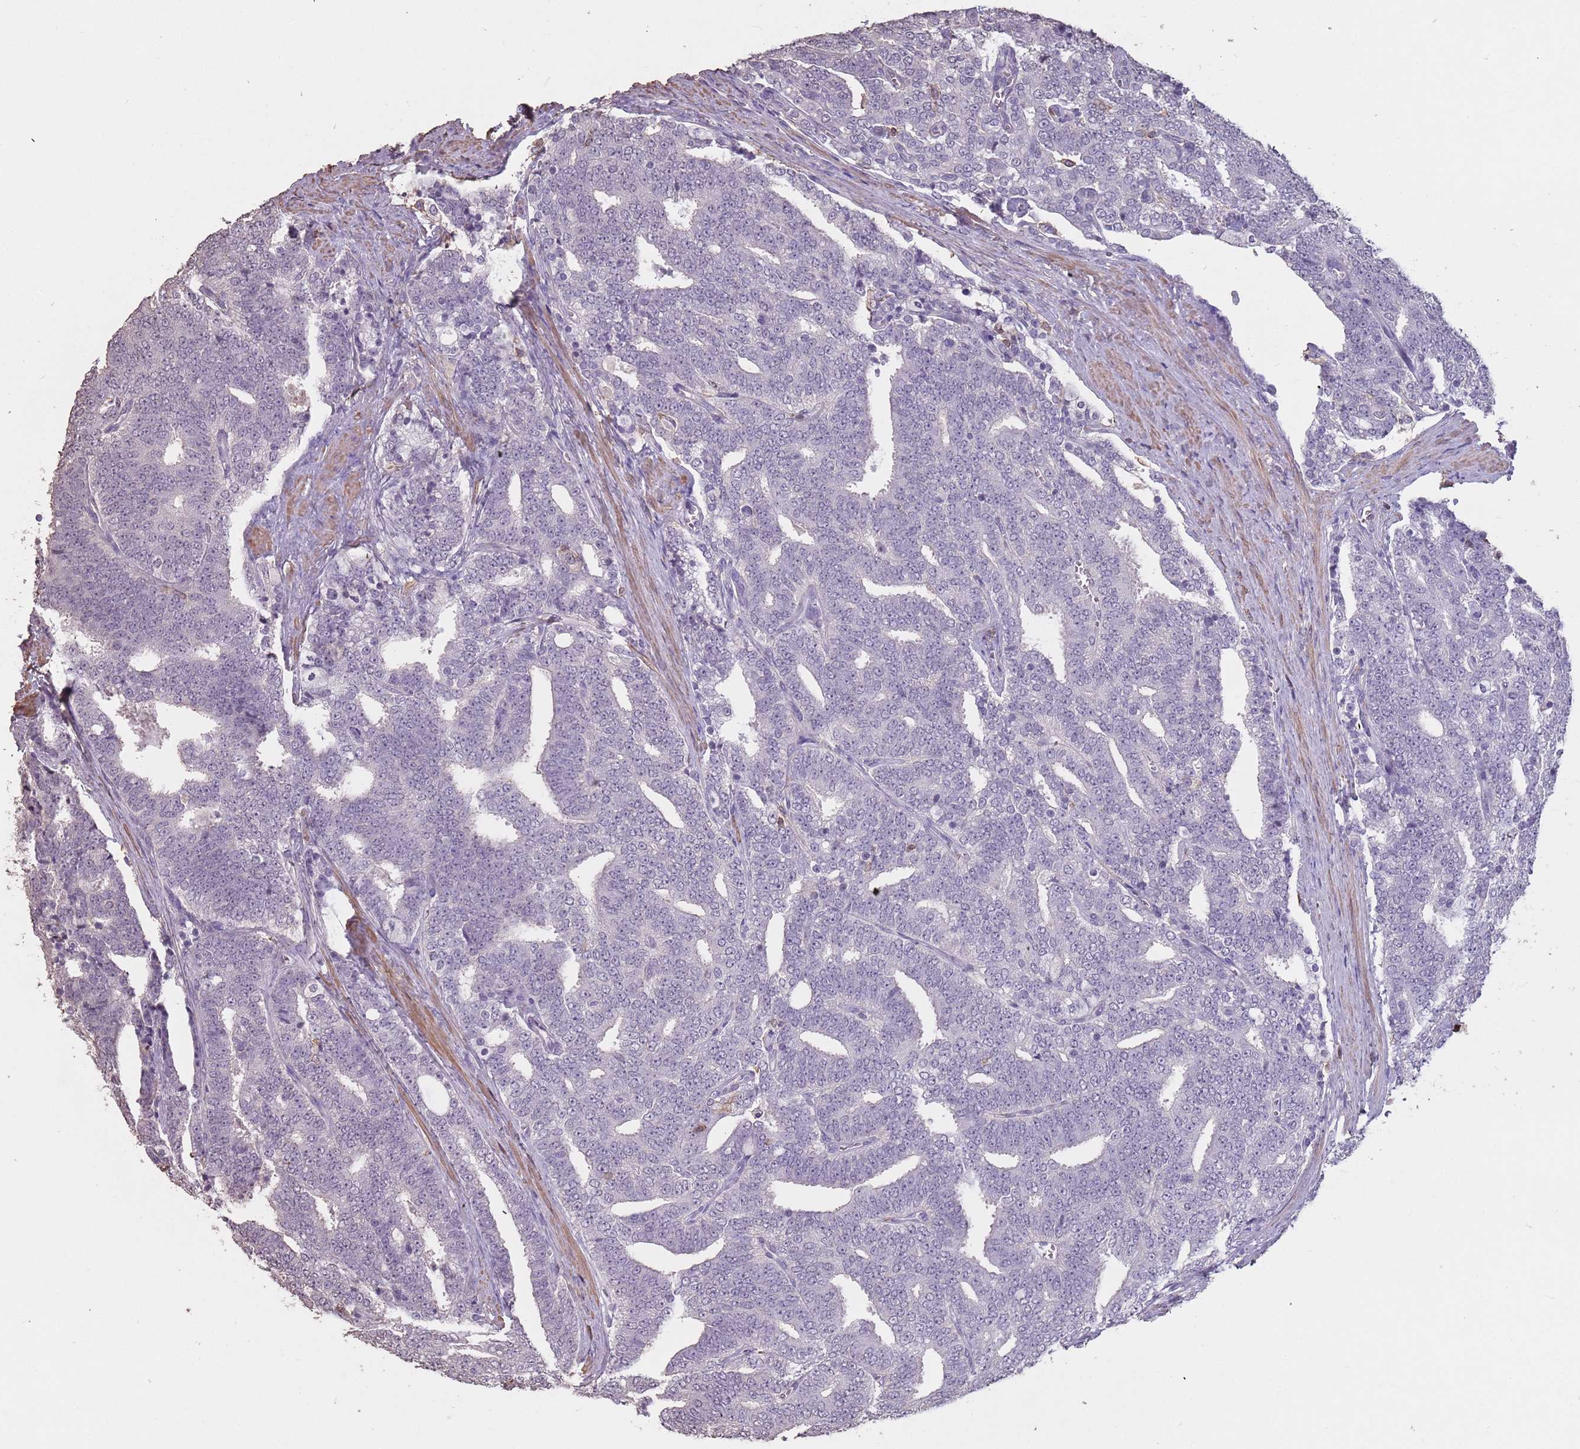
{"staining": {"intensity": "negative", "quantity": "none", "location": "none"}, "tissue": "prostate cancer", "cell_type": "Tumor cells", "image_type": "cancer", "snomed": [{"axis": "morphology", "description": "Adenocarcinoma, High grade"}, {"axis": "topography", "description": "Prostate and seminal vesicle, NOS"}], "caption": "High magnification brightfield microscopy of adenocarcinoma (high-grade) (prostate) stained with DAB (3,3'-diaminobenzidine) (brown) and counterstained with hematoxylin (blue): tumor cells show no significant staining.", "gene": "SUN5", "patient": {"sex": "male", "age": 67}}